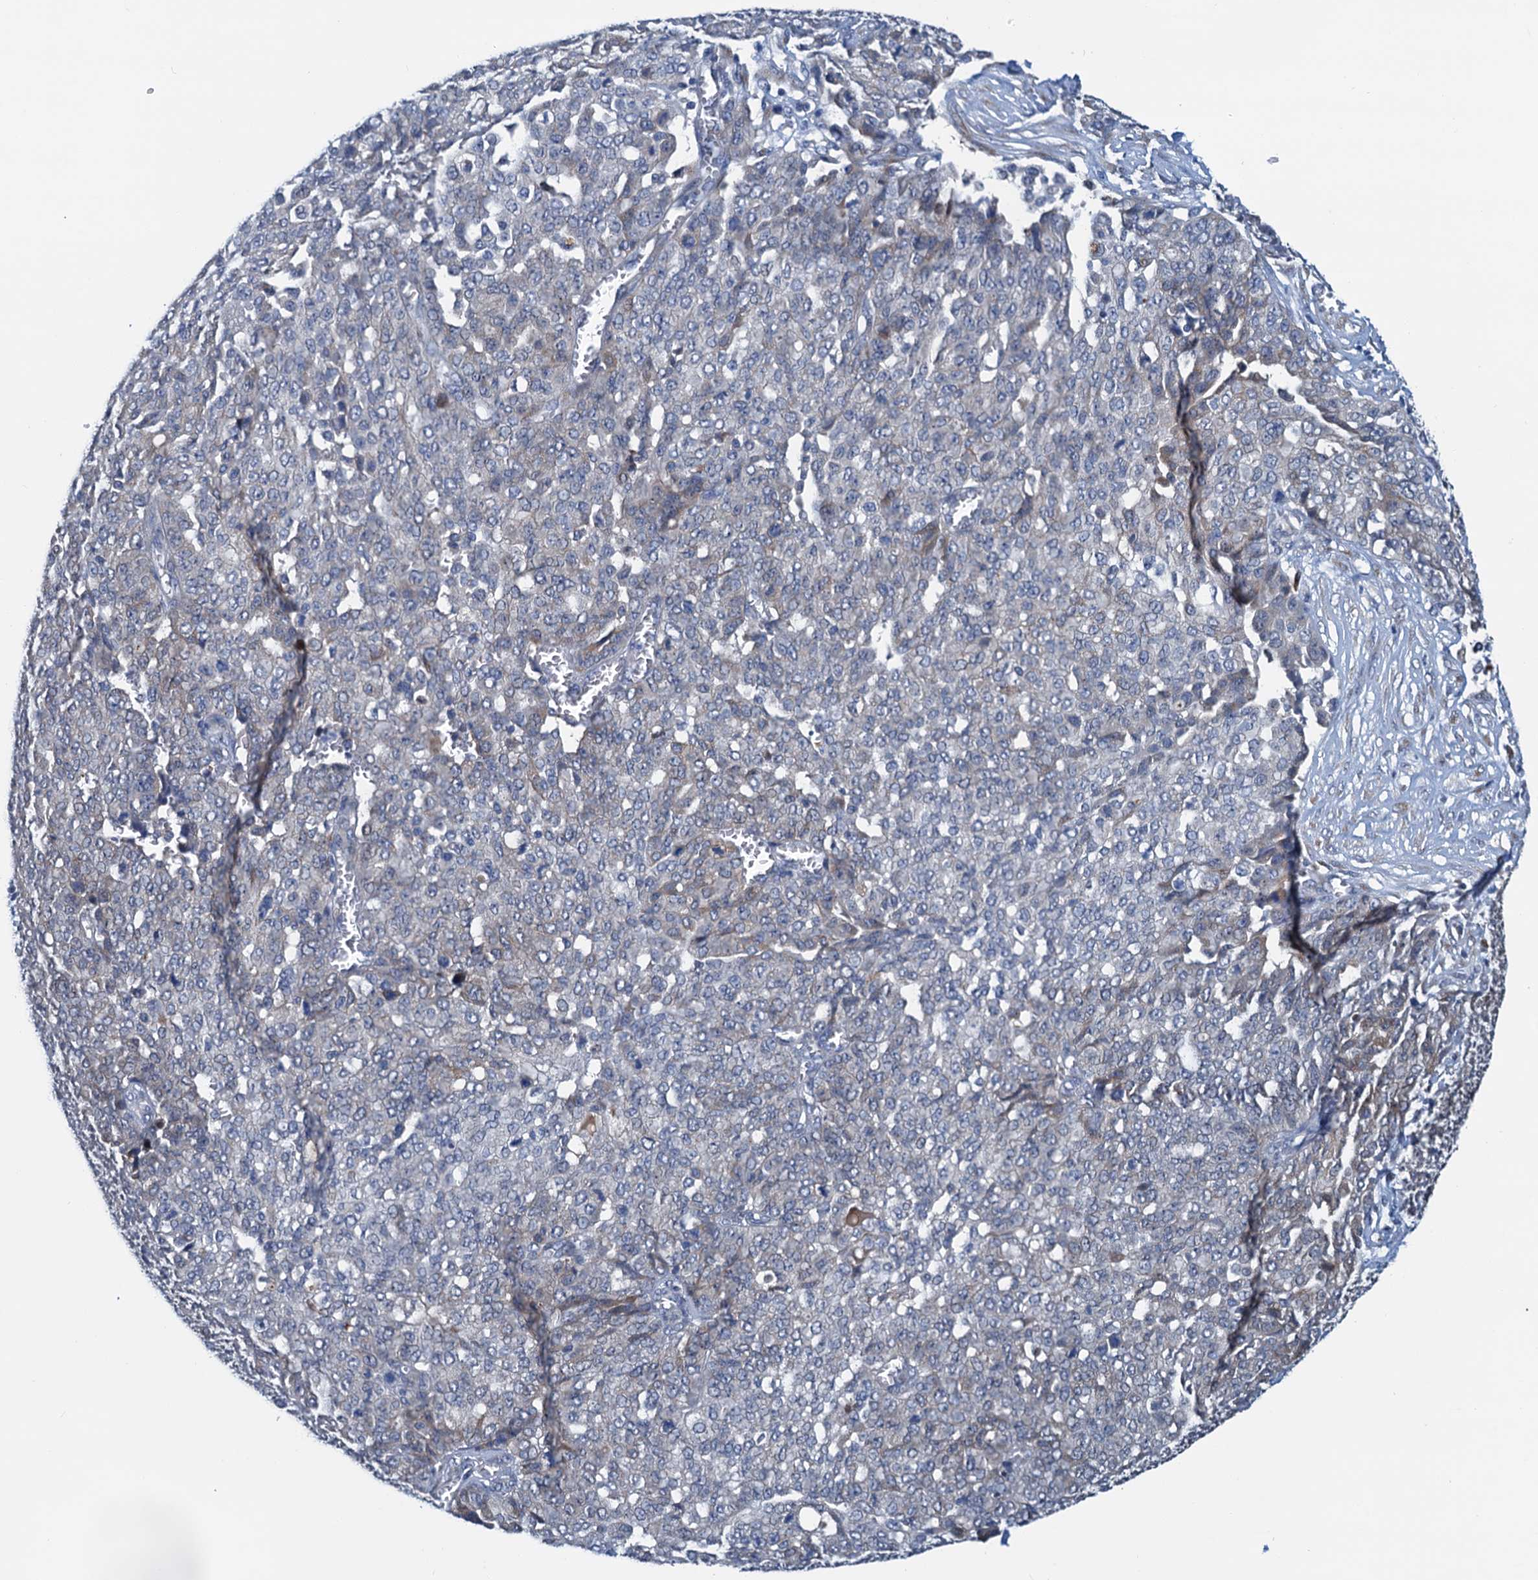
{"staining": {"intensity": "negative", "quantity": "none", "location": "none"}, "tissue": "ovarian cancer", "cell_type": "Tumor cells", "image_type": "cancer", "snomed": [{"axis": "morphology", "description": "Cystadenocarcinoma, serous, NOS"}, {"axis": "topography", "description": "Soft tissue"}, {"axis": "topography", "description": "Ovary"}], "caption": "IHC photomicrograph of neoplastic tissue: serous cystadenocarcinoma (ovarian) stained with DAB displays no significant protein positivity in tumor cells.", "gene": "SHLD1", "patient": {"sex": "female", "age": 57}}